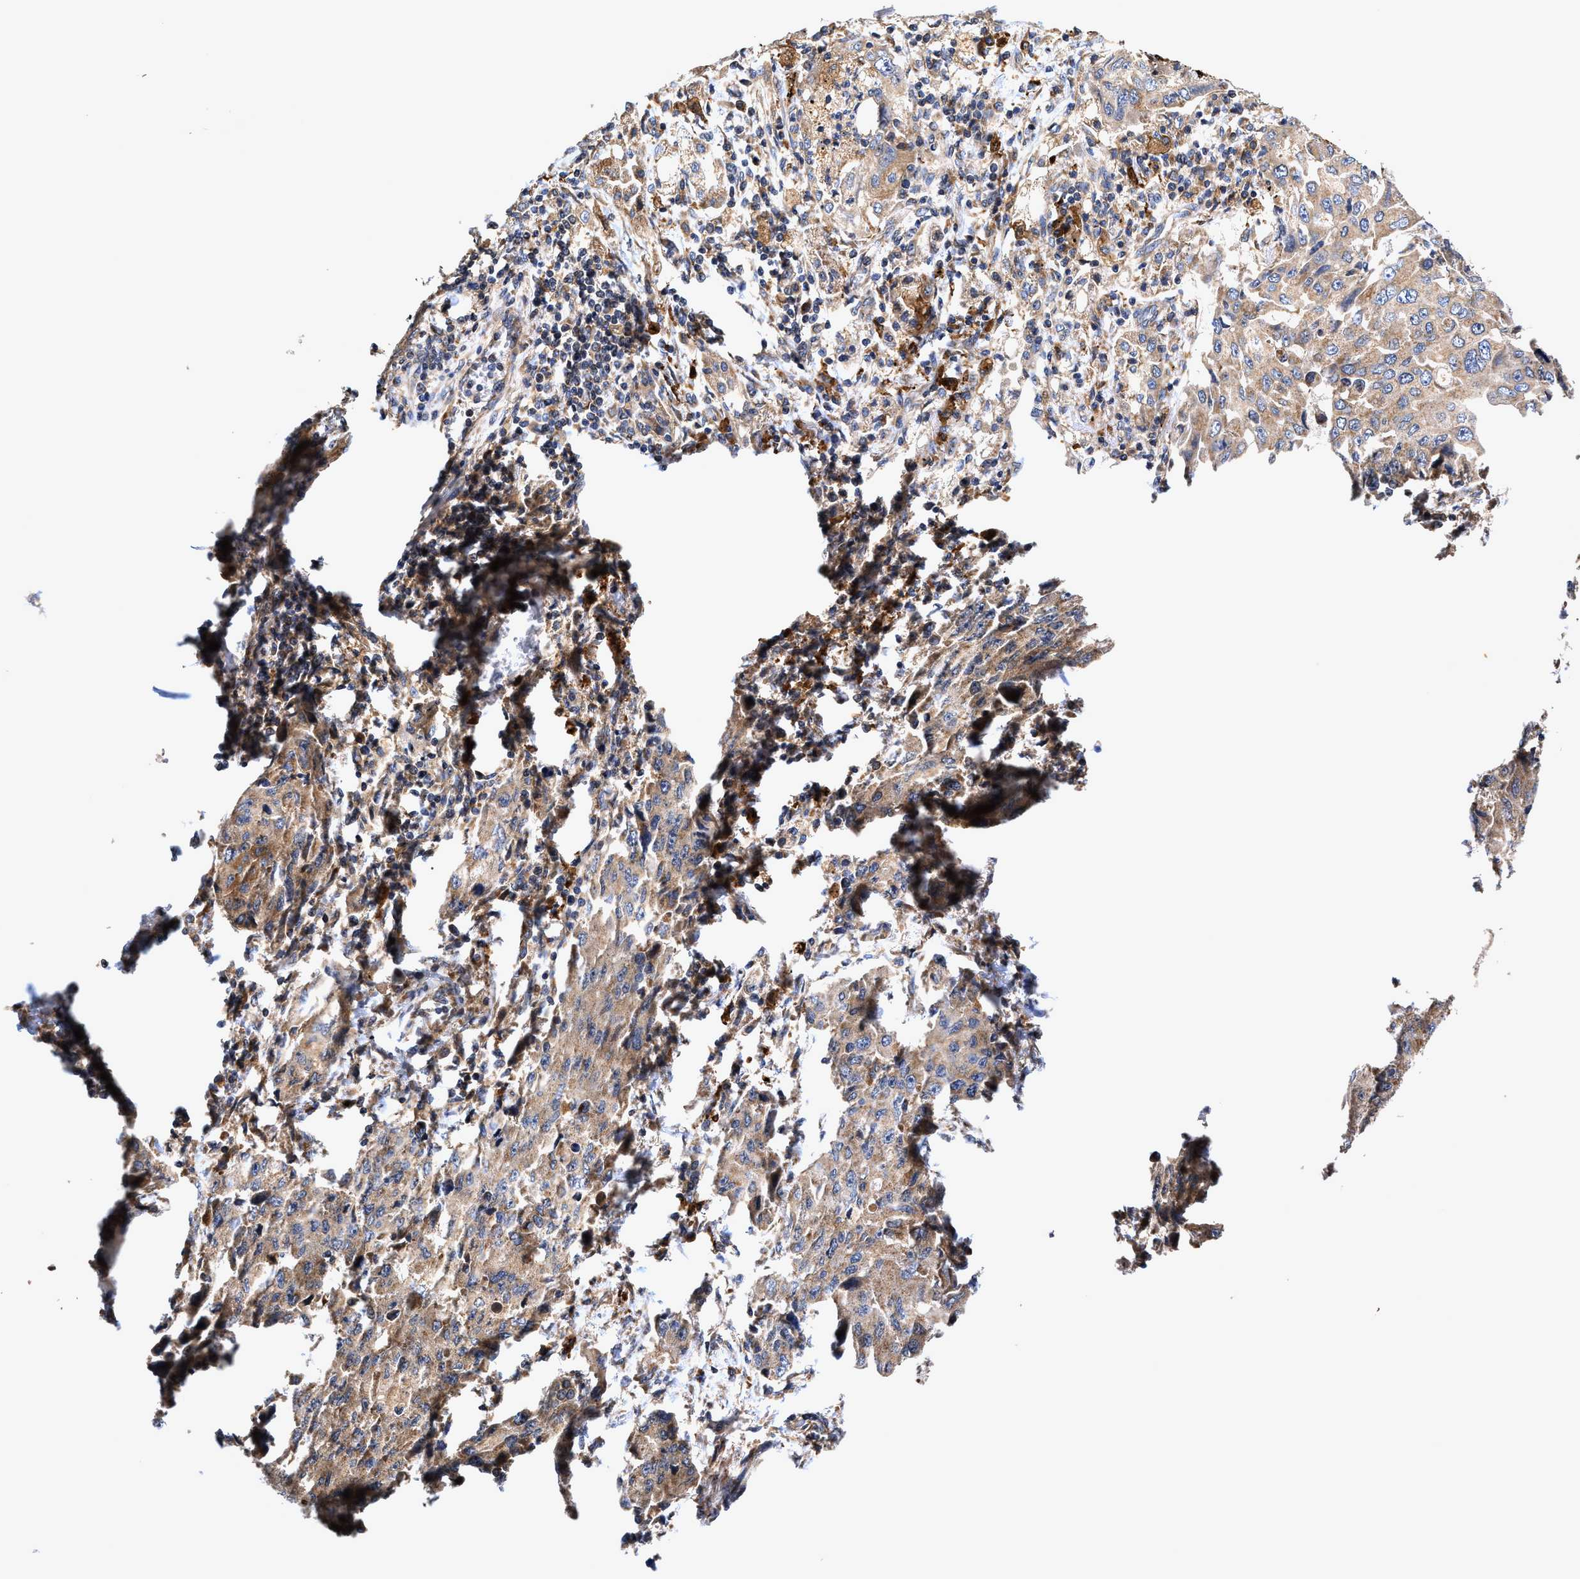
{"staining": {"intensity": "moderate", "quantity": ">75%", "location": "cytoplasmic/membranous"}, "tissue": "lung cancer", "cell_type": "Tumor cells", "image_type": "cancer", "snomed": [{"axis": "morphology", "description": "Adenocarcinoma, NOS"}, {"axis": "topography", "description": "Lung"}], "caption": "Immunohistochemistry image of lung adenocarcinoma stained for a protein (brown), which reveals medium levels of moderate cytoplasmic/membranous expression in about >75% of tumor cells.", "gene": "EFNA4", "patient": {"sex": "female", "age": 65}}